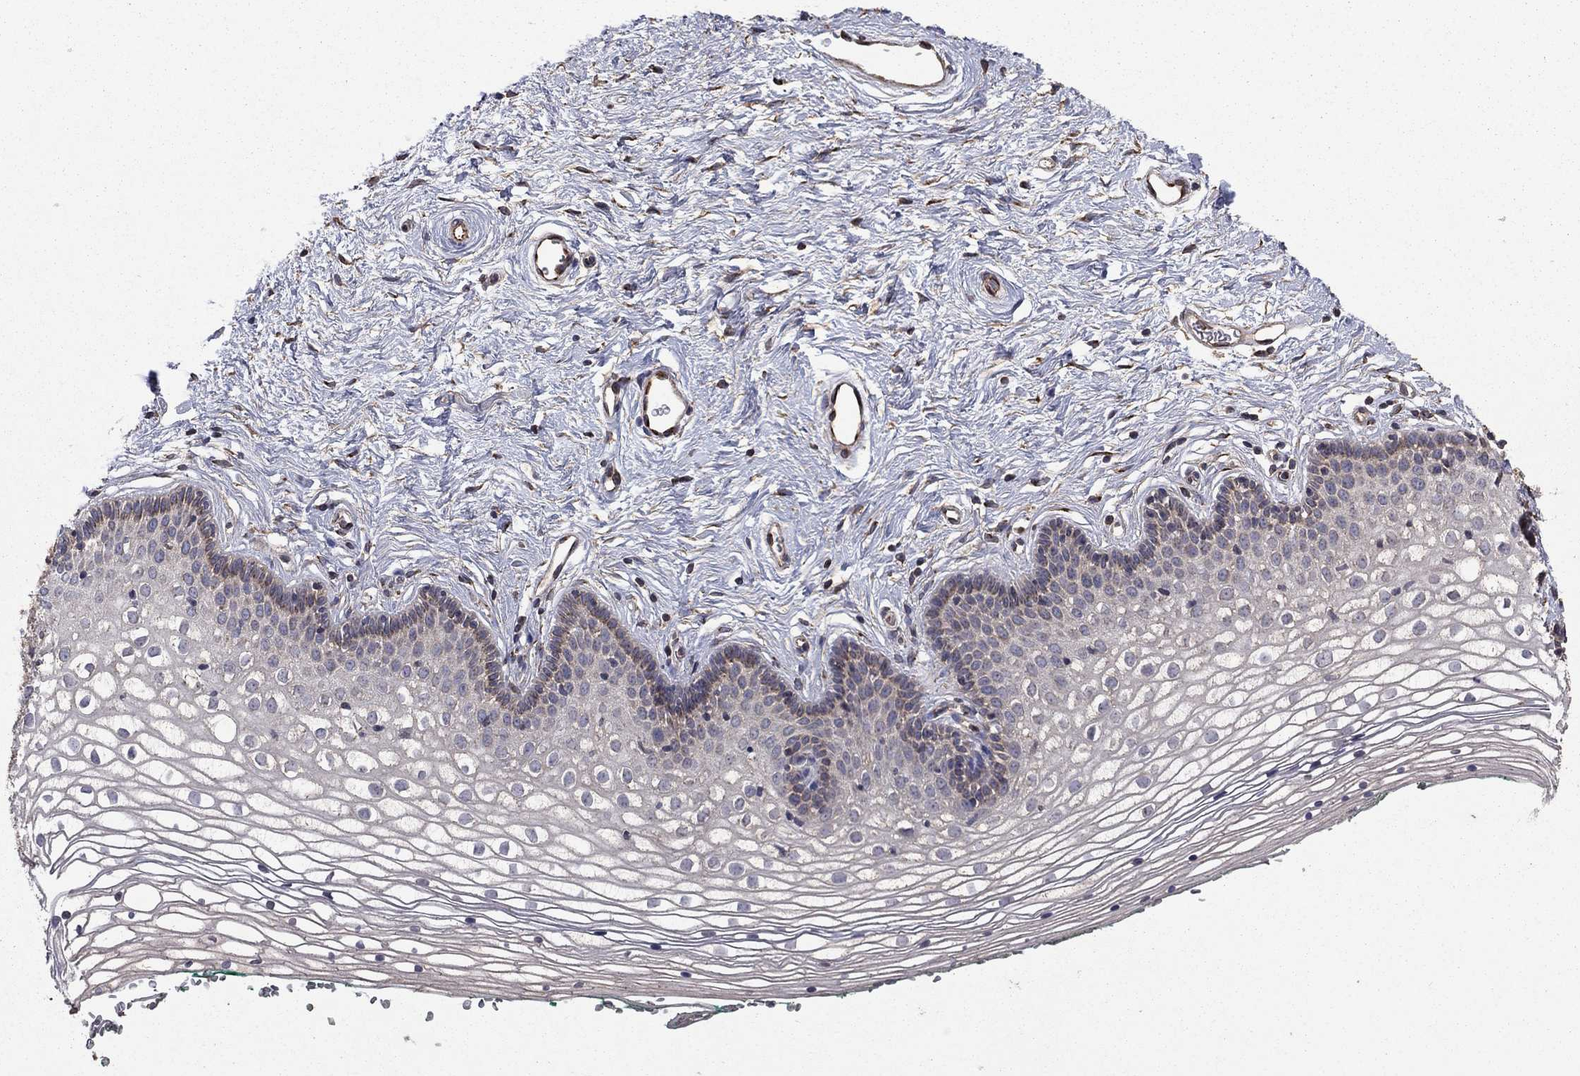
{"staining": {"intensity": "negative", "quantity": "none", "location": "none"}, "tissue": "vagina", "cell_type": "Squamous epithelial cells", "image_type": "normal", "snomed": [{"axis": "morphology", "description": "Normal tissue, NOS"}, {"axis": "topography", "description": "Vagina"}], "caption": "This is an IHC micrograph of unremarkable human vagina. There is no expression in squamous epithelial cells.", "gene": "FLT4", "patient": {"sex": "female", "age": 36}}